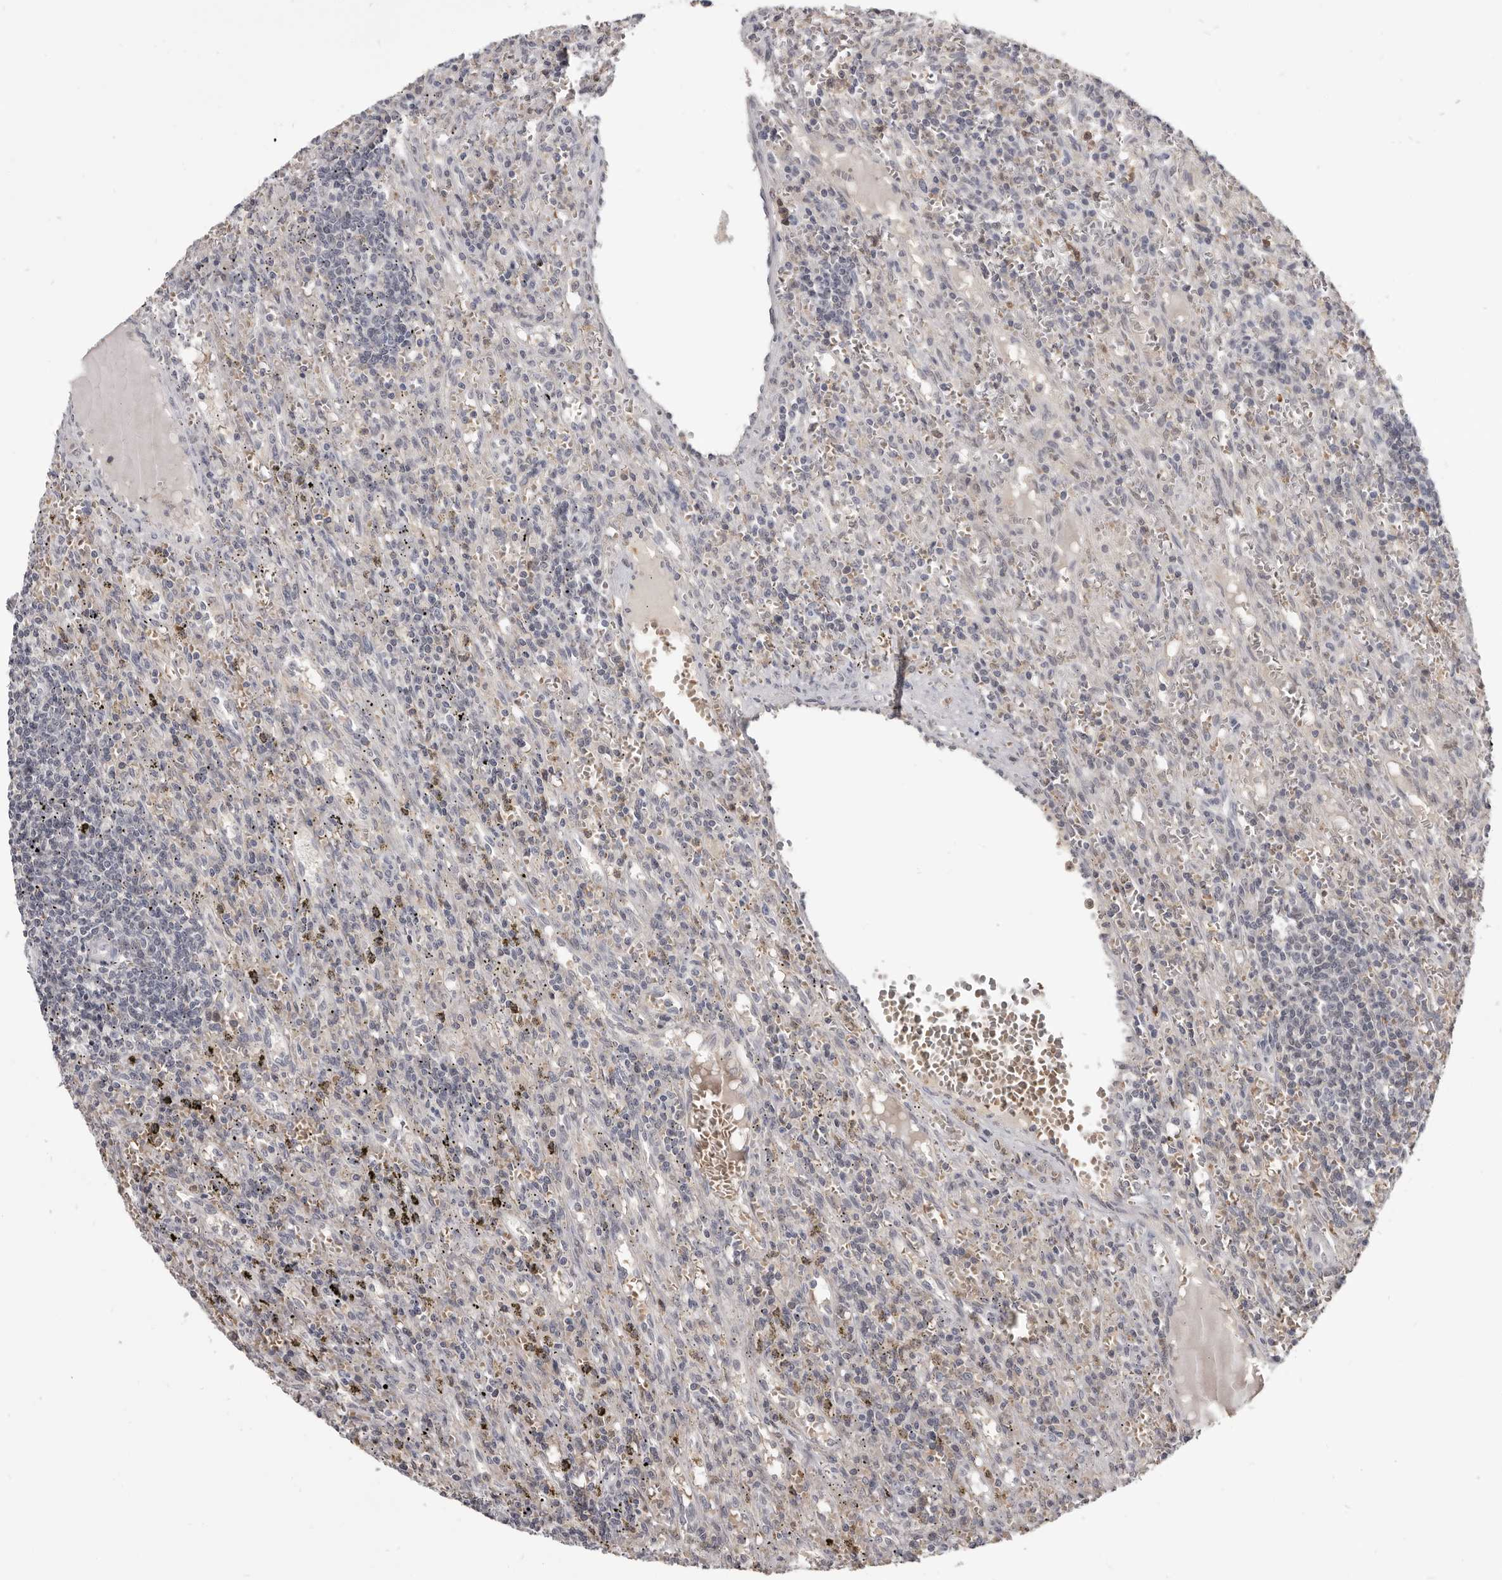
{"staining": {"intensity": "negative", "quantity": "none", "location": "none"}, "tissue": "lymphoma", "cell_type": "Tumor cells", "image_type": "cancer", "snomed": [{"axis": "morphology", "description": "Malignant lymphoma, non-Hodgkin's type, Low grade"}, {"axis": "topography", "description": "Spleen"}], "caption": "Tumor cells show no significant staining in lymphoma.", "gene": "CGN", "patient": {"sex": "male", "age": 76}}